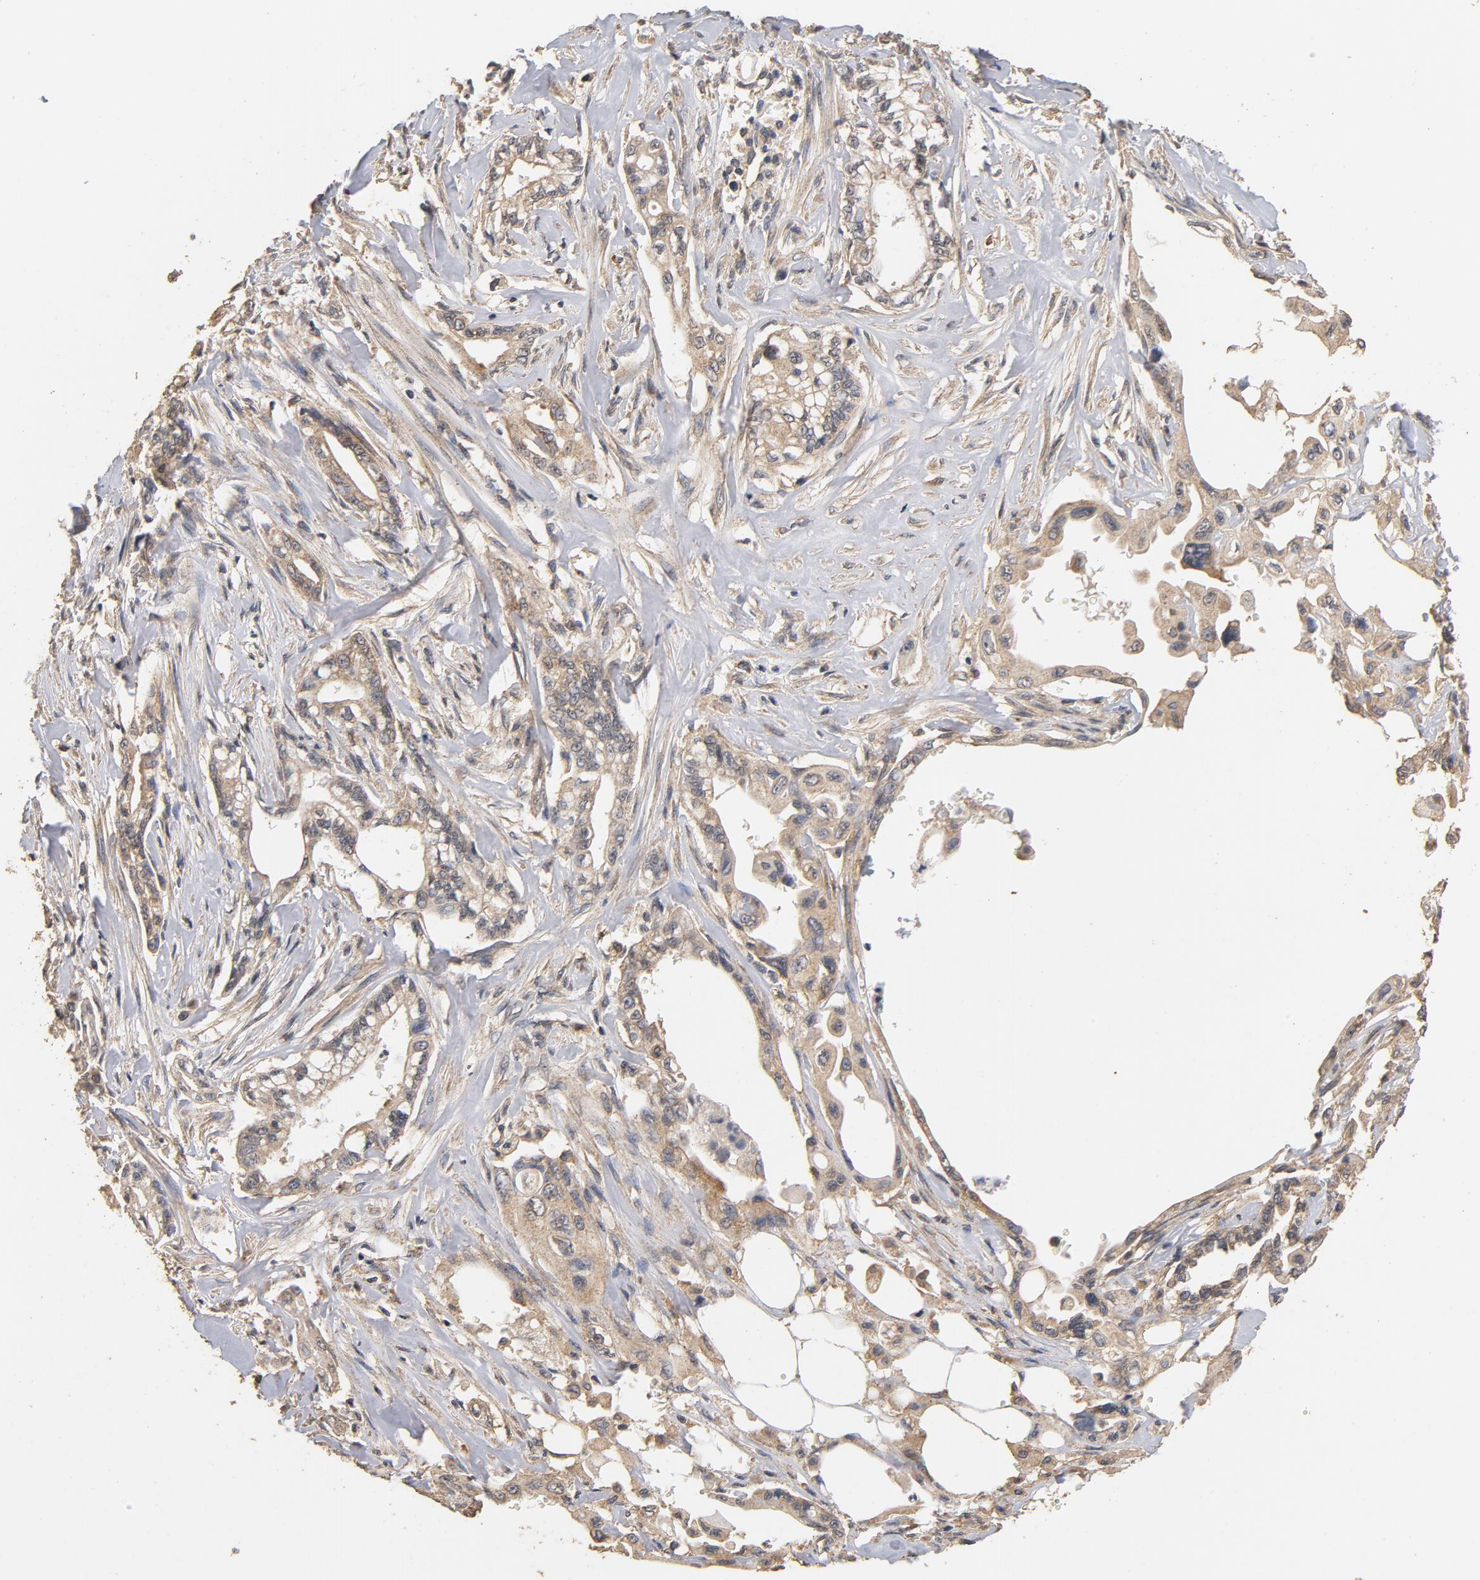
{"staining": {"intensity": "moderate", "quantity": ">75%", "location": "cytoplasmic/membranous"}, "tissue": "pancreatic cancer", "cell_type": "Tumor cells", "image_type": "cancer", "snomed": [{"axis": "morphology", "description": "Normal tissue, NOS"}, {"axis": "topography", "description": "Pancreas"}], "caption": "The micrograph exhibits staining of pancreatic cancer, revealing moderate cytoplasmic/membranous protein staining (brown color) within tumor cells.", "gene": "DDX6", "patient": {"sex": "male", "age": 42}}